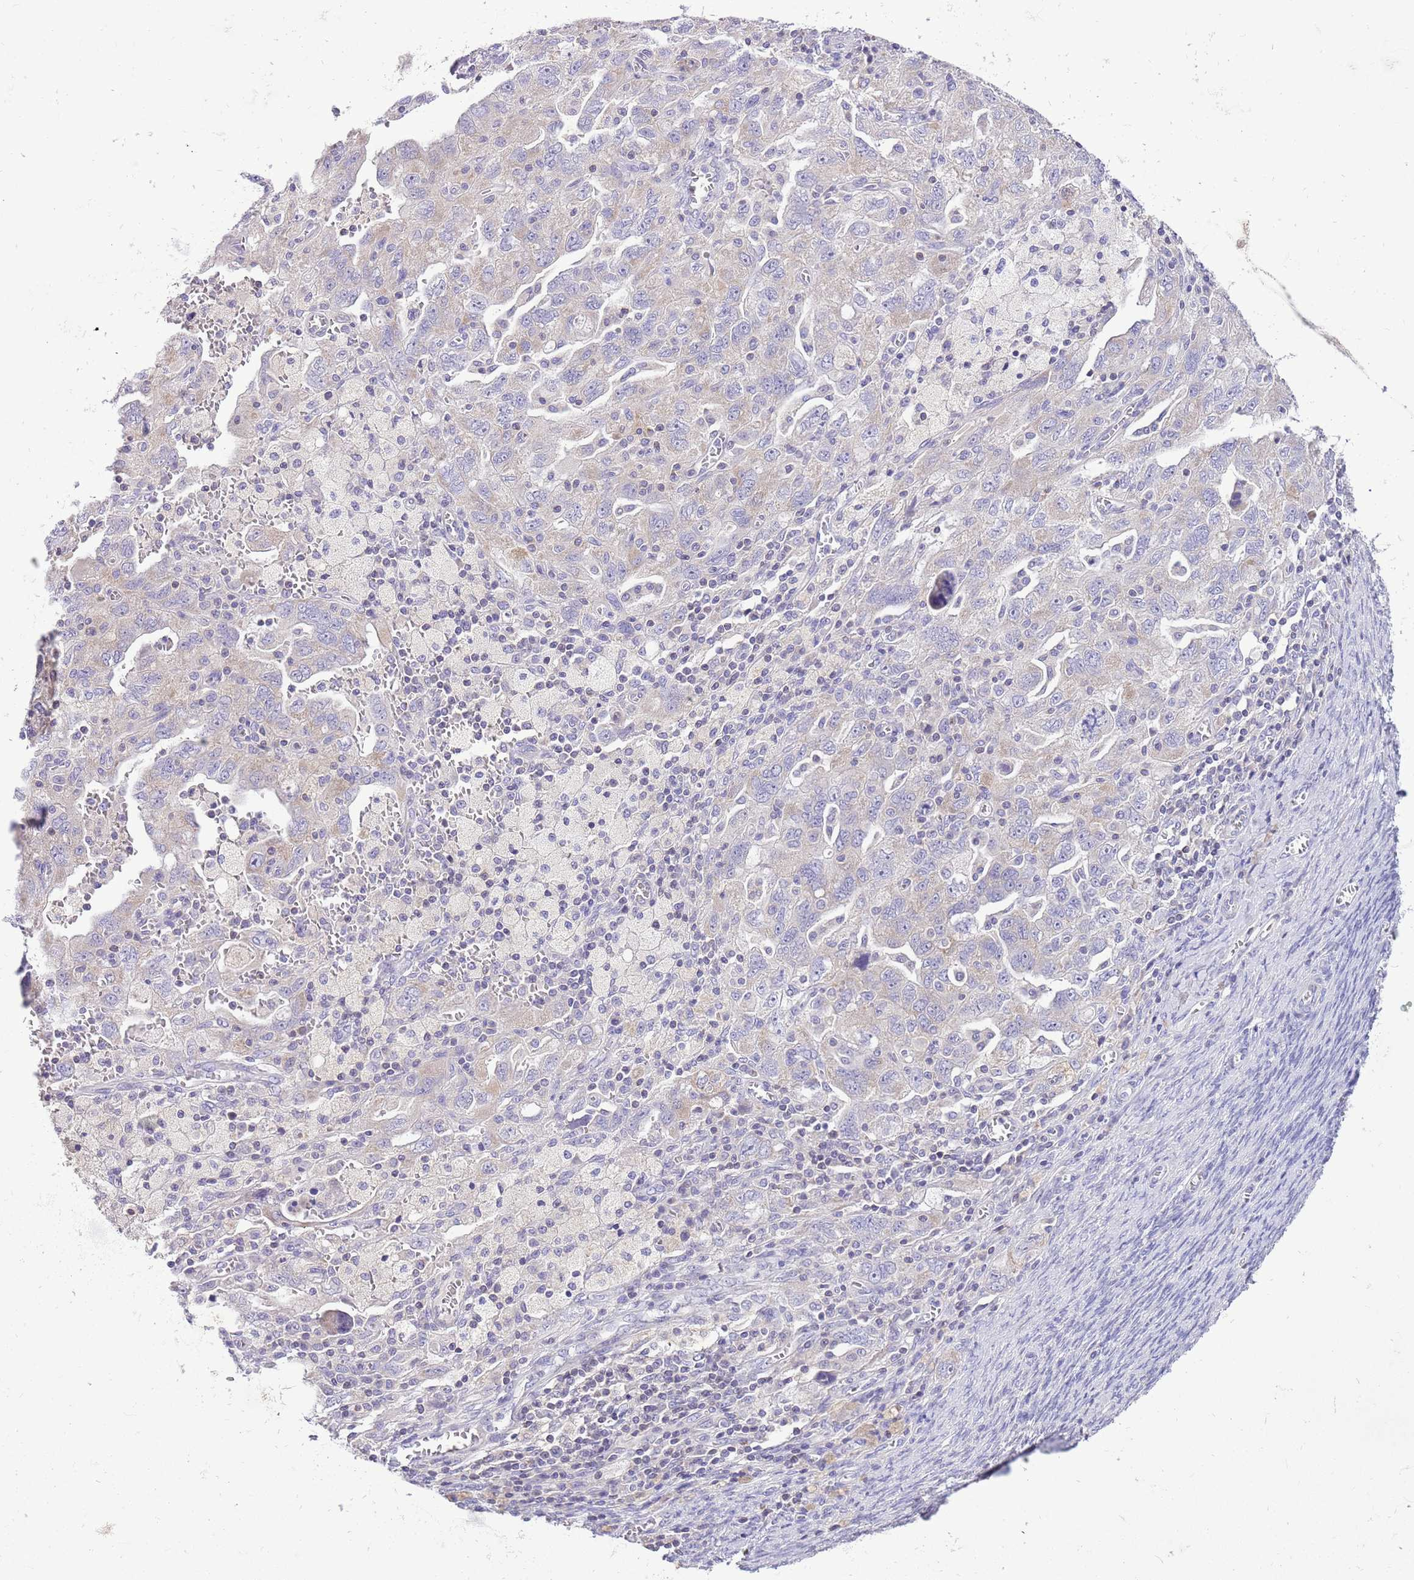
{"staining": {"intensity": "negative", "quantity": "none", "location": "none"}, "tissue": "ovarian cancer", "cell_type": "Tumor cells", "image_type": "cancer", "snomed": [{"axis": "morphology", "description": "Carcinoma, NOS"}, {"axis": "morphology", "description": "Cystadenocarcinoma, serous, NOS"}, {"axis": "topography", "description": "Ovary"}], "caption": "DAB (3,3'-diaminobenzidine) immunohistochemical staining of human ovarian cancer (serous cystadenocarcinoma) displays no significant staining in tumor cells.", "gene": "GLCE", "patient": {"sex": "female", "age": 69}}